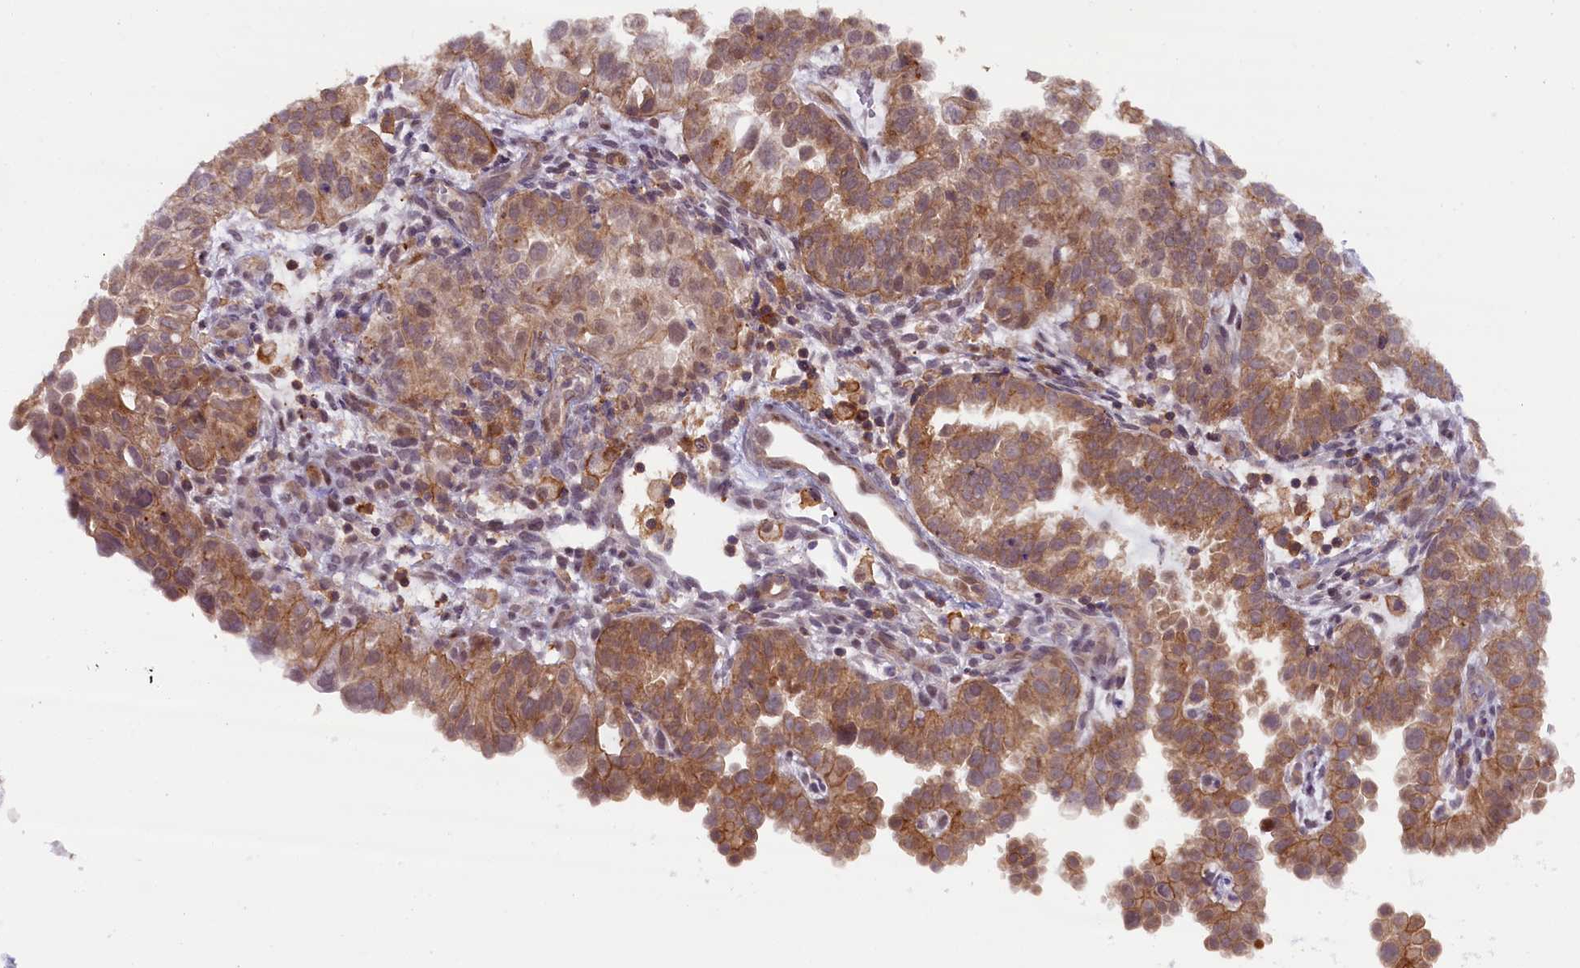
{"staining": {"intensity": "moderate", "quantity": ">75%", "location": "cytoplasmic/membranous"}, "tissue": "endometrial cancer", "cell_type": "Tumor cells", "image_type": "cancer", "snomed": [{"axis": "morphology", "description": "Adenocarcinoma, NOS"}, {"axis": "topography", "description": "Endometrium"}], "caption": "The immunohistochemical stain highlights moderate cytoplasmic/membranous positivity in tumor cells of endometrial cancer tissue. The protein is shown in brown color, while the nuclei are stained blue.", "gene": "FCHO1", "patient": {"sex": "female", "age": 85}}